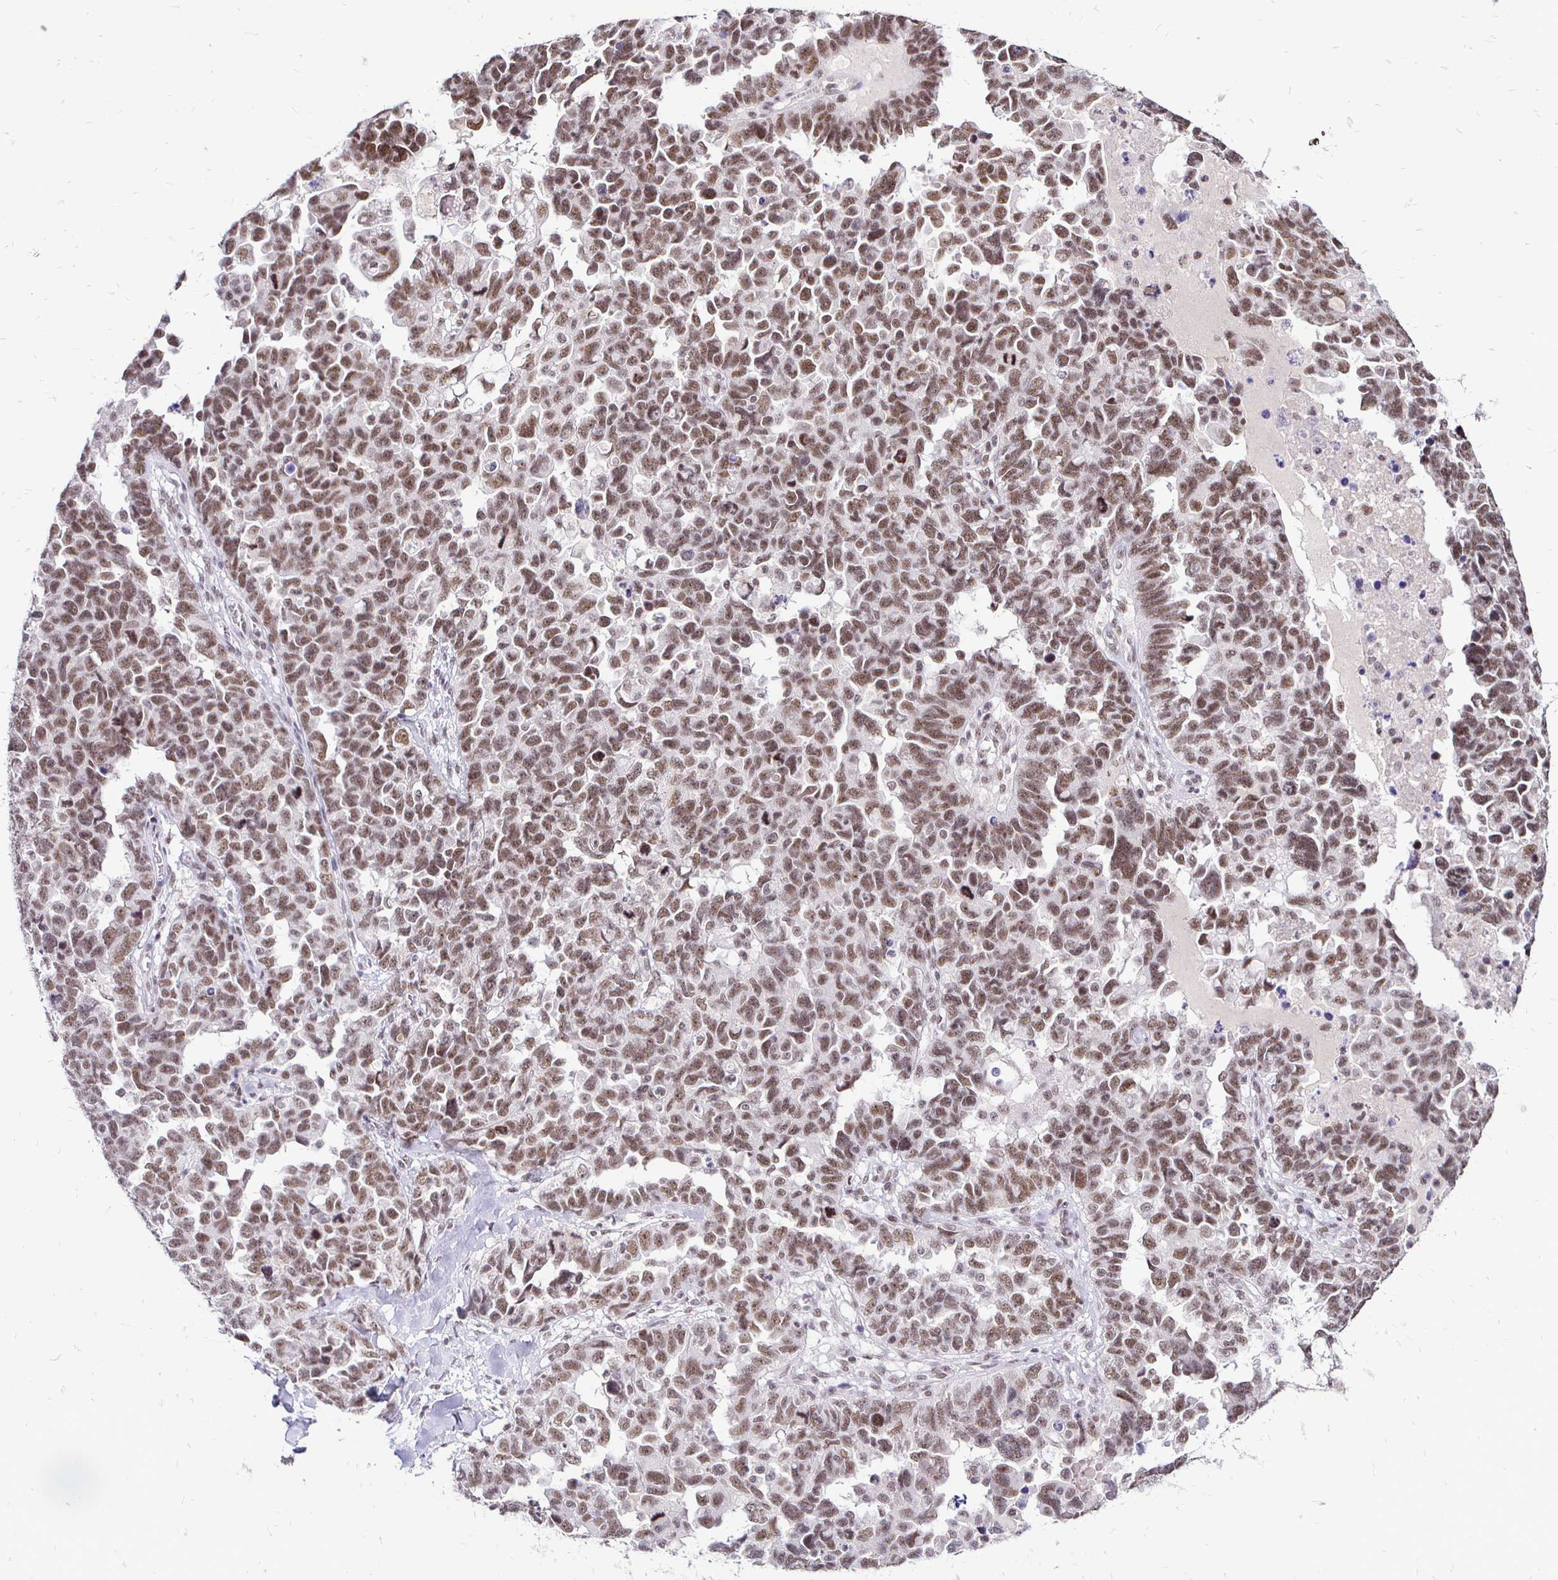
{"staining": {"intensity": "moderate", "quantity": ">75%", "location": "nuclear"}, "tissue": "ovarian cancer", "cell_type": "Tumor cells", "image_type": "cancer", "snomed": [{"axis": "morphology", "description": "Cystadenocarcinoma, serous, NOS"}, {"axis": "topography", "description": "Ovary"}], "caption": "DAB immunohistochemical staining of ovarian cancer demonstrates moderate nuclear protein staining in approximately >75% of tumor cells.", "gene": "SIN3A", "patient": {"sex": "female", "age": 69}}